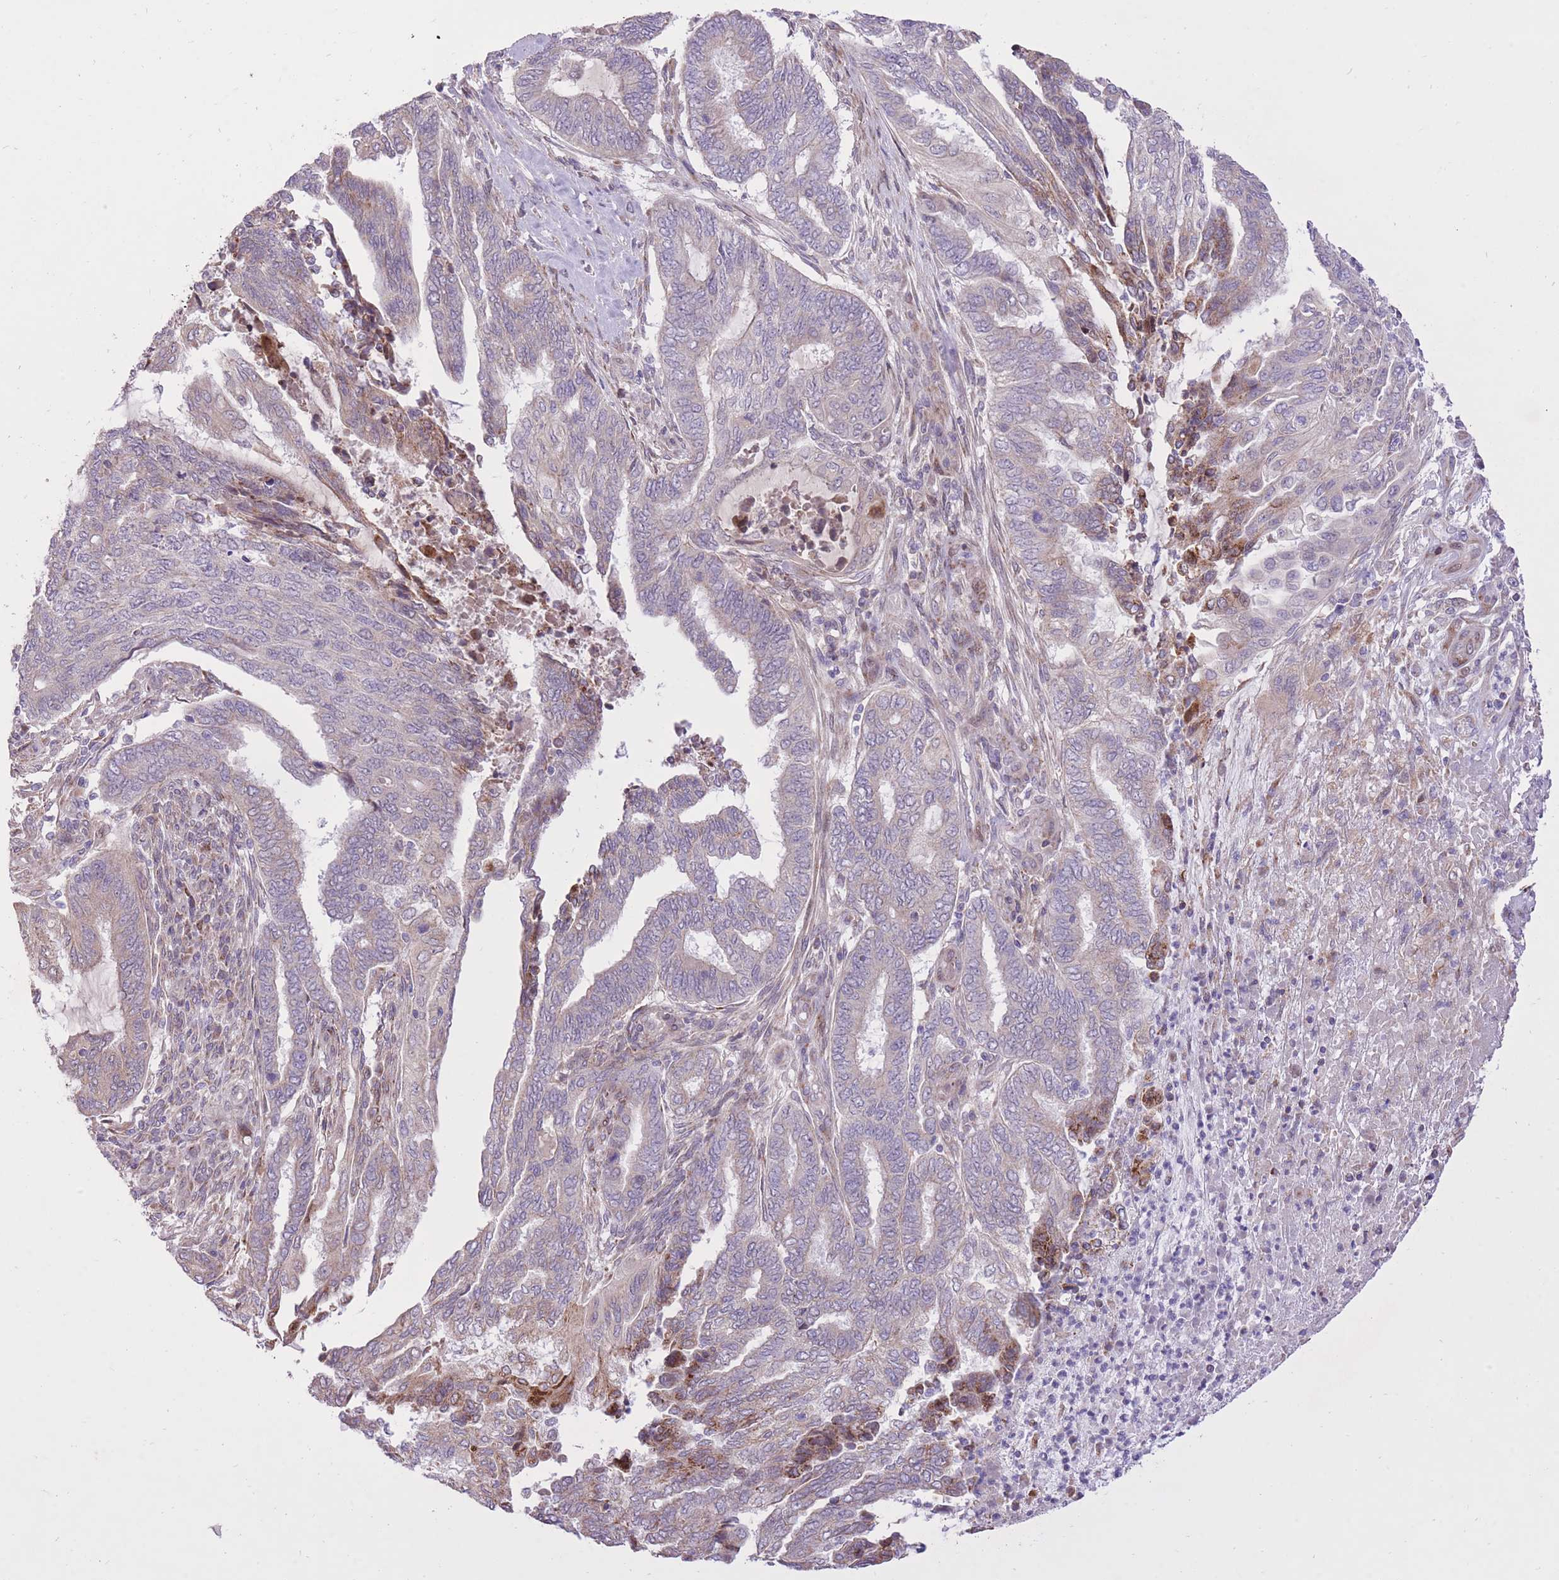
{"staining": {"intensity": "negative", "quantity": "none", "location": "none"}, "tissue": "endometrial cancer", "cell_type": "Tumor cells", "image_type": "cancer", "snomed": [{"axis": "morphology", "description": "Adenocarcinoma, NOS"}, {"axis": "topography", "description": "Uterus"}, {"axis": "topography", "description": "Endometrium"}], "caption": "Endometrial cancer (adenocarcinoma) was stained to show a protein in brown. There is no significant expression in tumor cells.", "gene": "SLC4A4", "patient": {"sex": "female", "age": 70}}